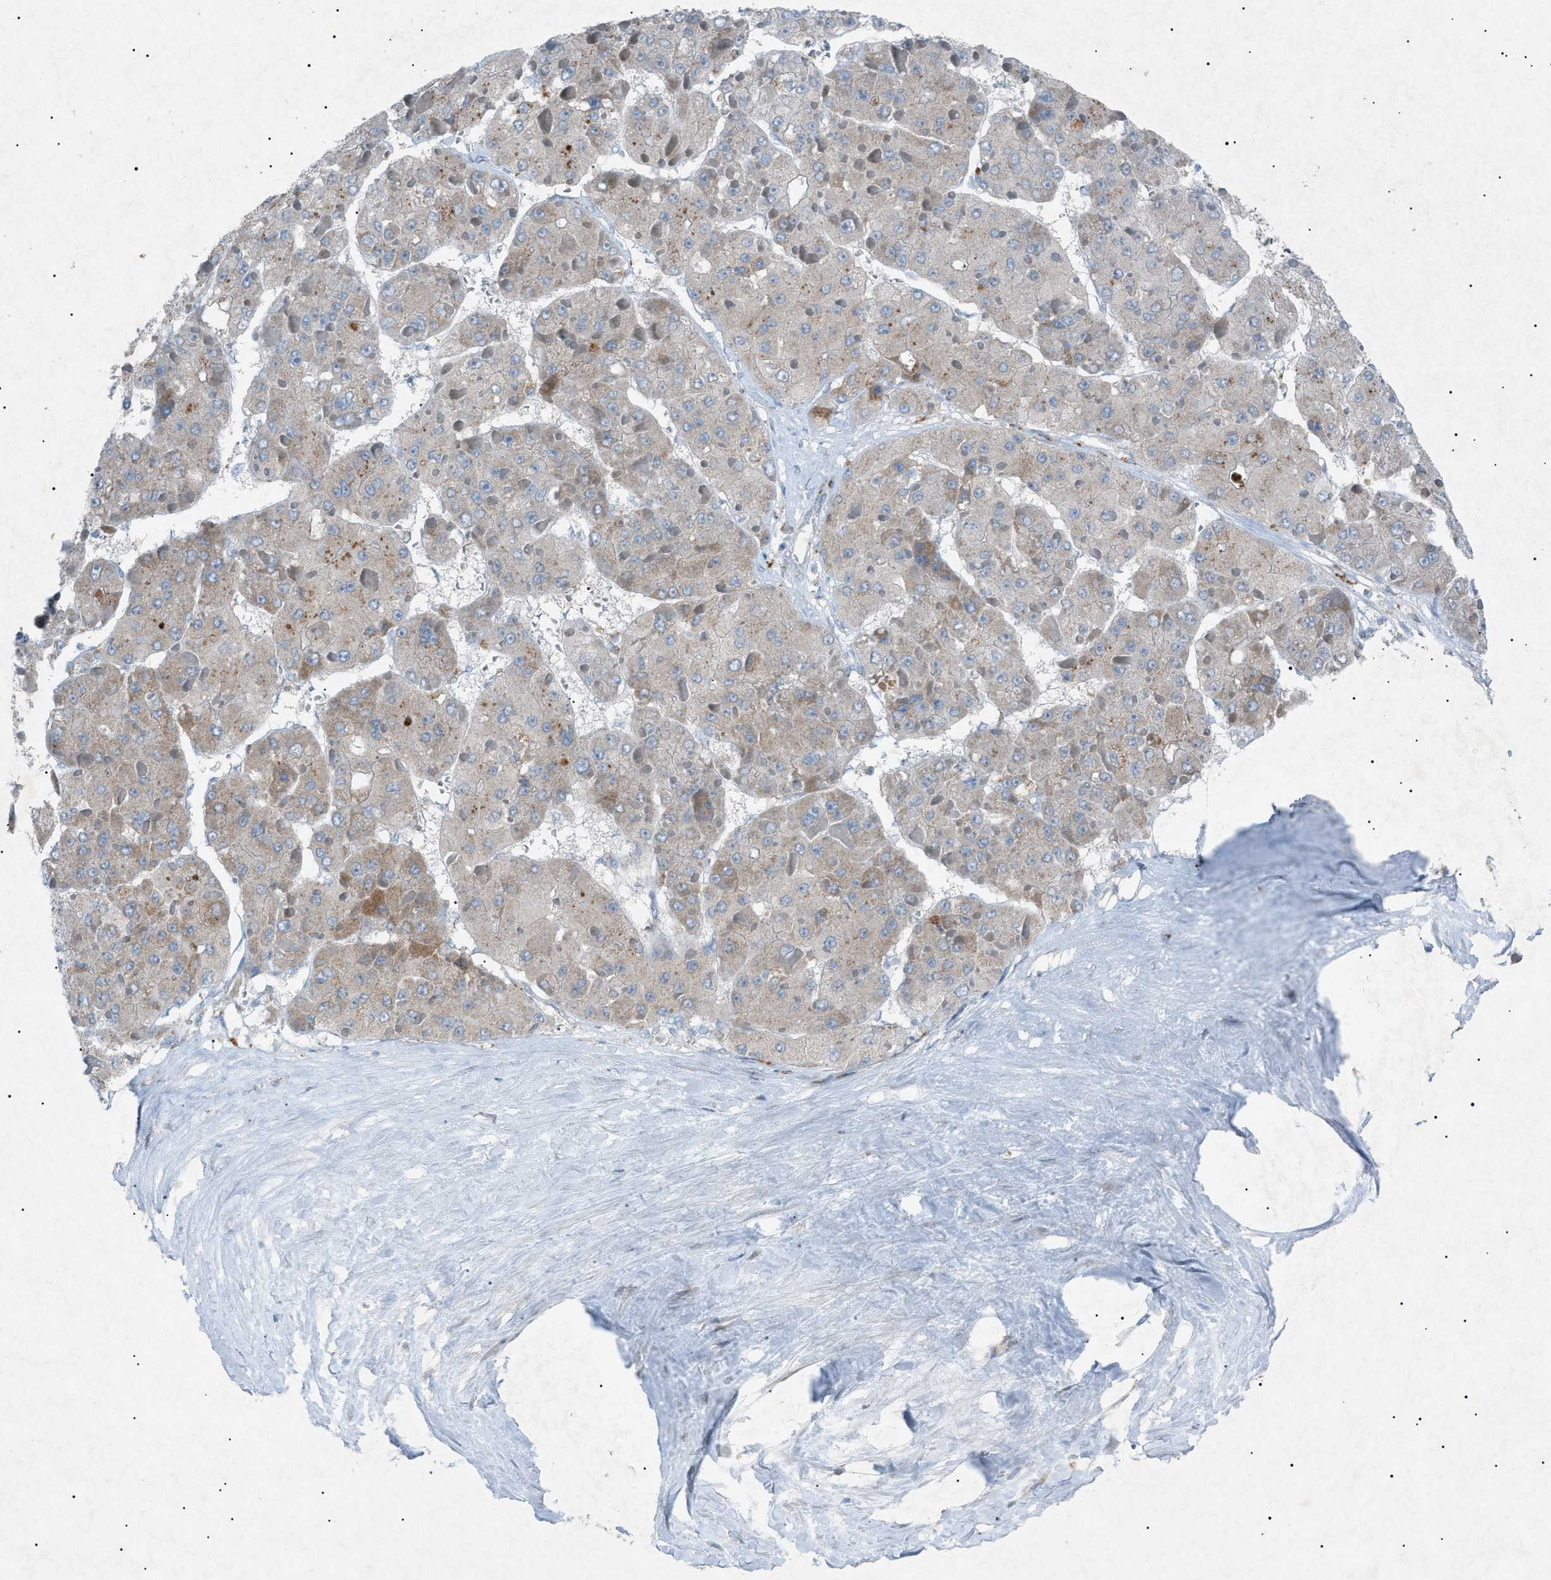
{"staining": {"intensity": "weak", "quantity": "25%-75%", "location": "cytoplasmic/membranous"}, "tissue": "liver cancer", "cell_type": "Tumor cells", "image_type": "cancer", "snomed": [{"axis": "morphology", "description": "Carcinoma, Hepatocellular, NOS"}, {"axis": "topography", "description": "Liver"}], "caption": "High-magnification brightfield microscopy of hepatocellular carcinoma (liver) stained with DAB (3,3'-diaminobenzidine) (brown) and counterstained with hematoxylin (blue). tumor cells exhibit weak cytoplasmic/membranous staining is seen in about25%-75% of cells.", "gene": "BTK", "patient": {"sex": "female", "age": 73}}